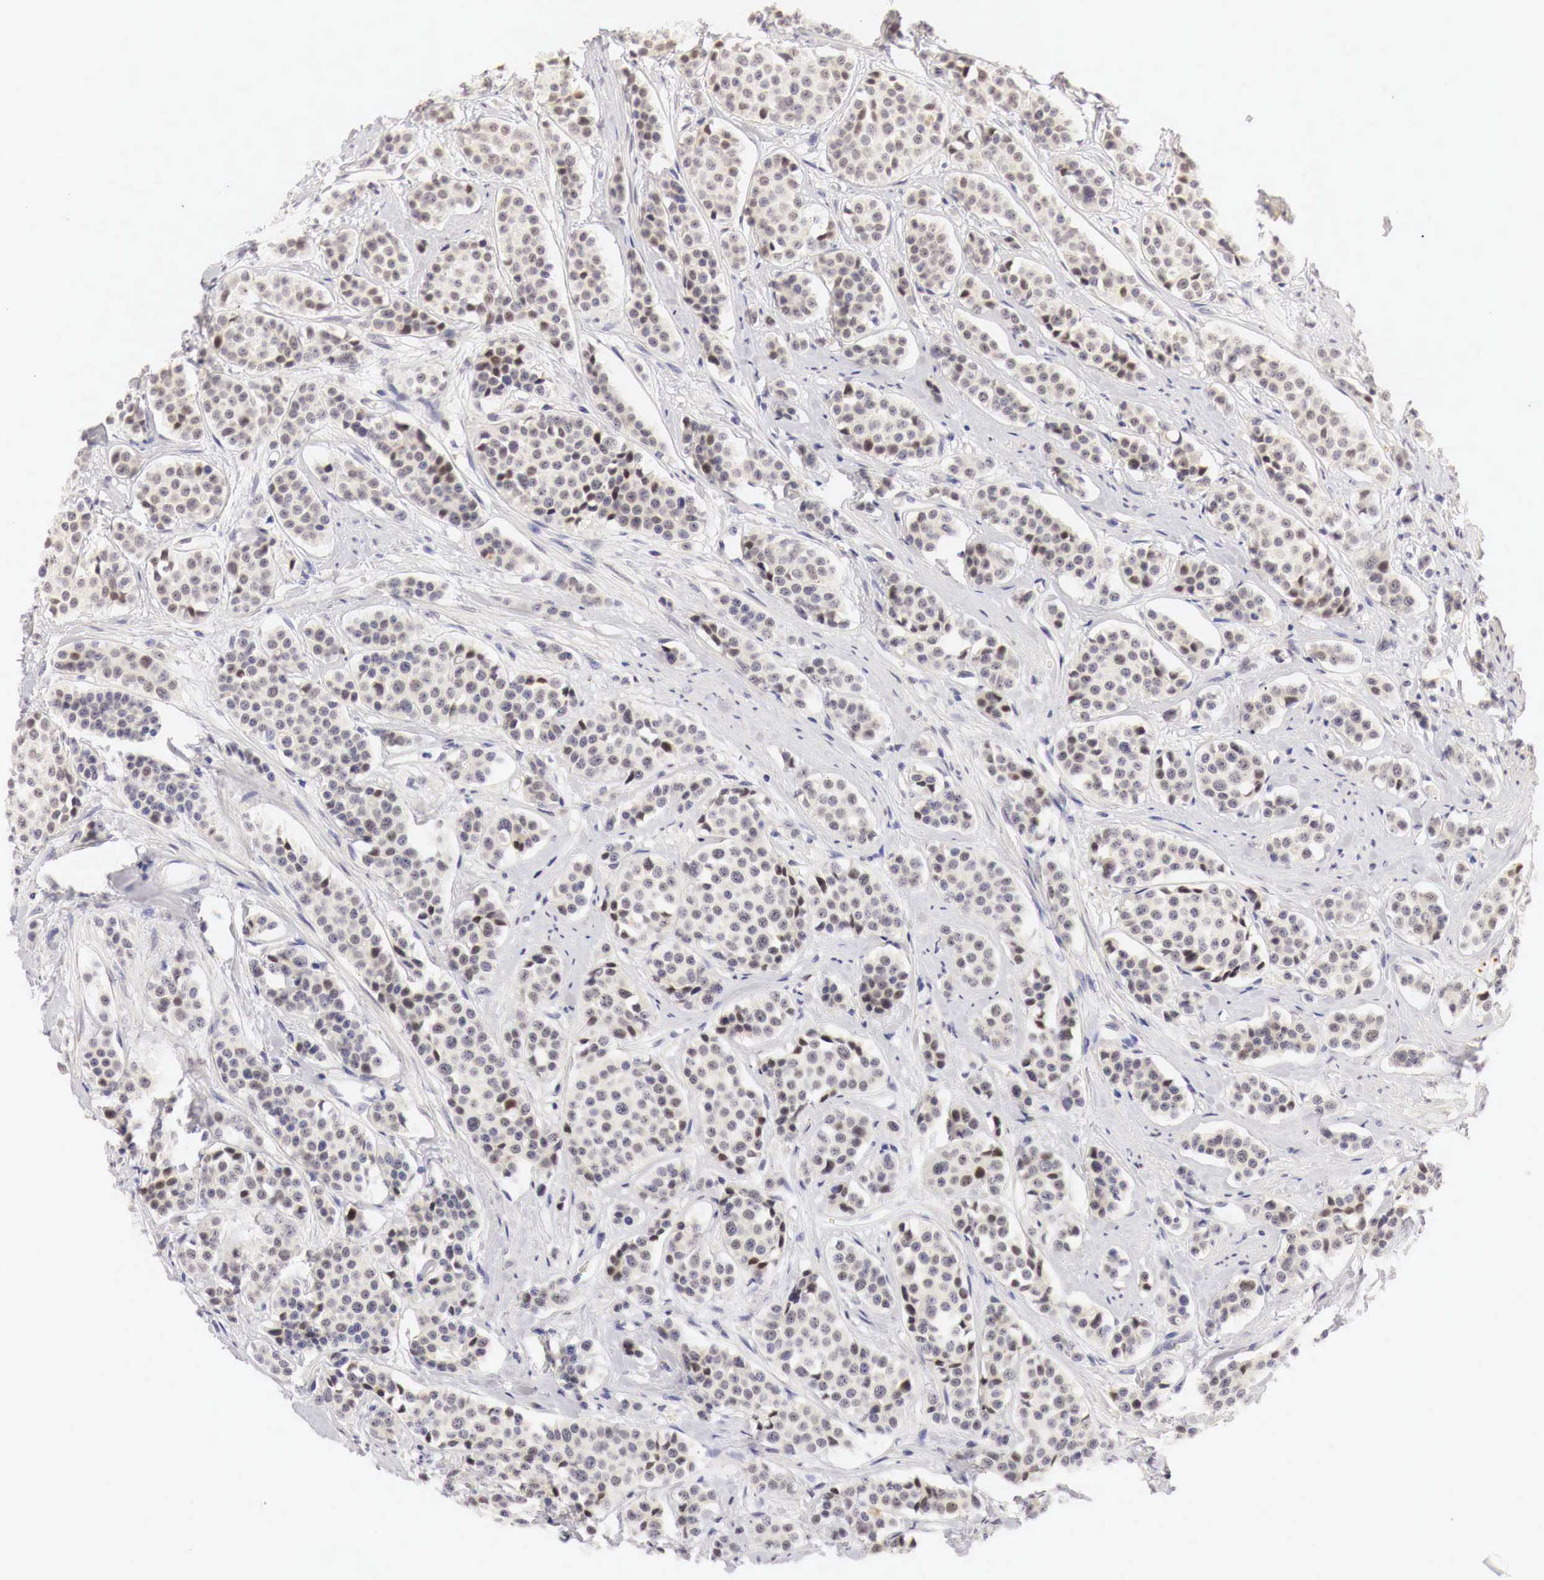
{"staining": {"intensity": "negative", "quantity": "none", "location": "none"}, "tissue": "carcinoid", "cell_type": "Tumor cells", "image_type": "cancer", "snomed": [{"axis": "morphology", "description": "Carcinoid, malignant, NOS"}, {"axis": "topography", "description": "Small intestine"}], "caption": "Carcinoid (malignant) was stained to show a protein in brown. There is no significant staining in tumor cells.", "gene": "CASP3", "patient": {"sex": "male", "age": 60}}